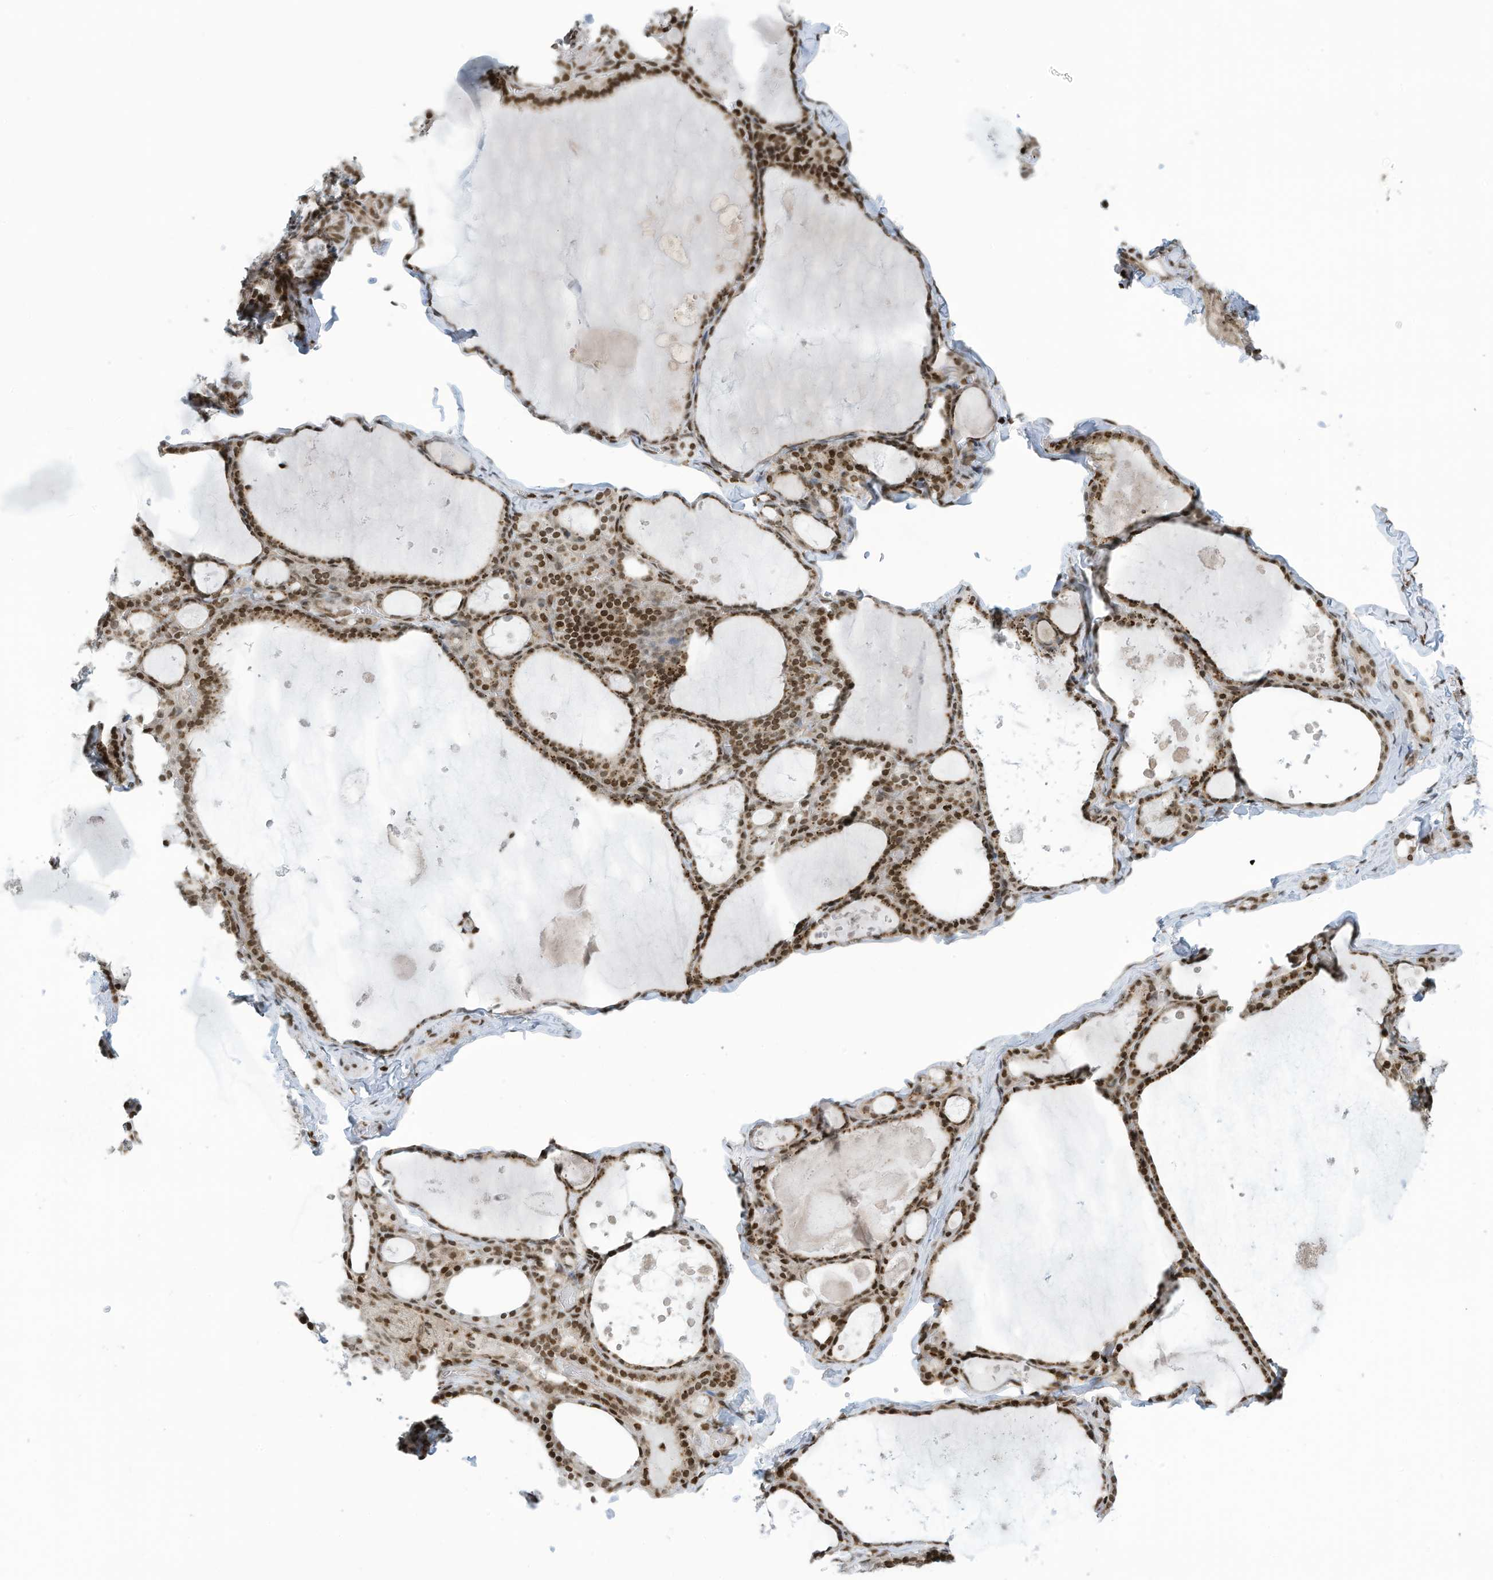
{"staining": {"intensity": "moderate", "quantity": ">75%", "location": "nuclear"}, "tissue": "thyroid gland", "cell_type": "Glandular cells", "image_type": "normal", "snomed": [{"axis": "morphology", "description": "Normal tissue, NOS"}, {"axis": "topography", "description": "Thyroid gland"}], "caption": "A high-resolution image shows IHC staining of benign thyroid gland, which exhibits moderate nuclear expression in about >75% of glandular cells.", "gene": "ADI1", "patient": {"sex": "male", "age": 56}}